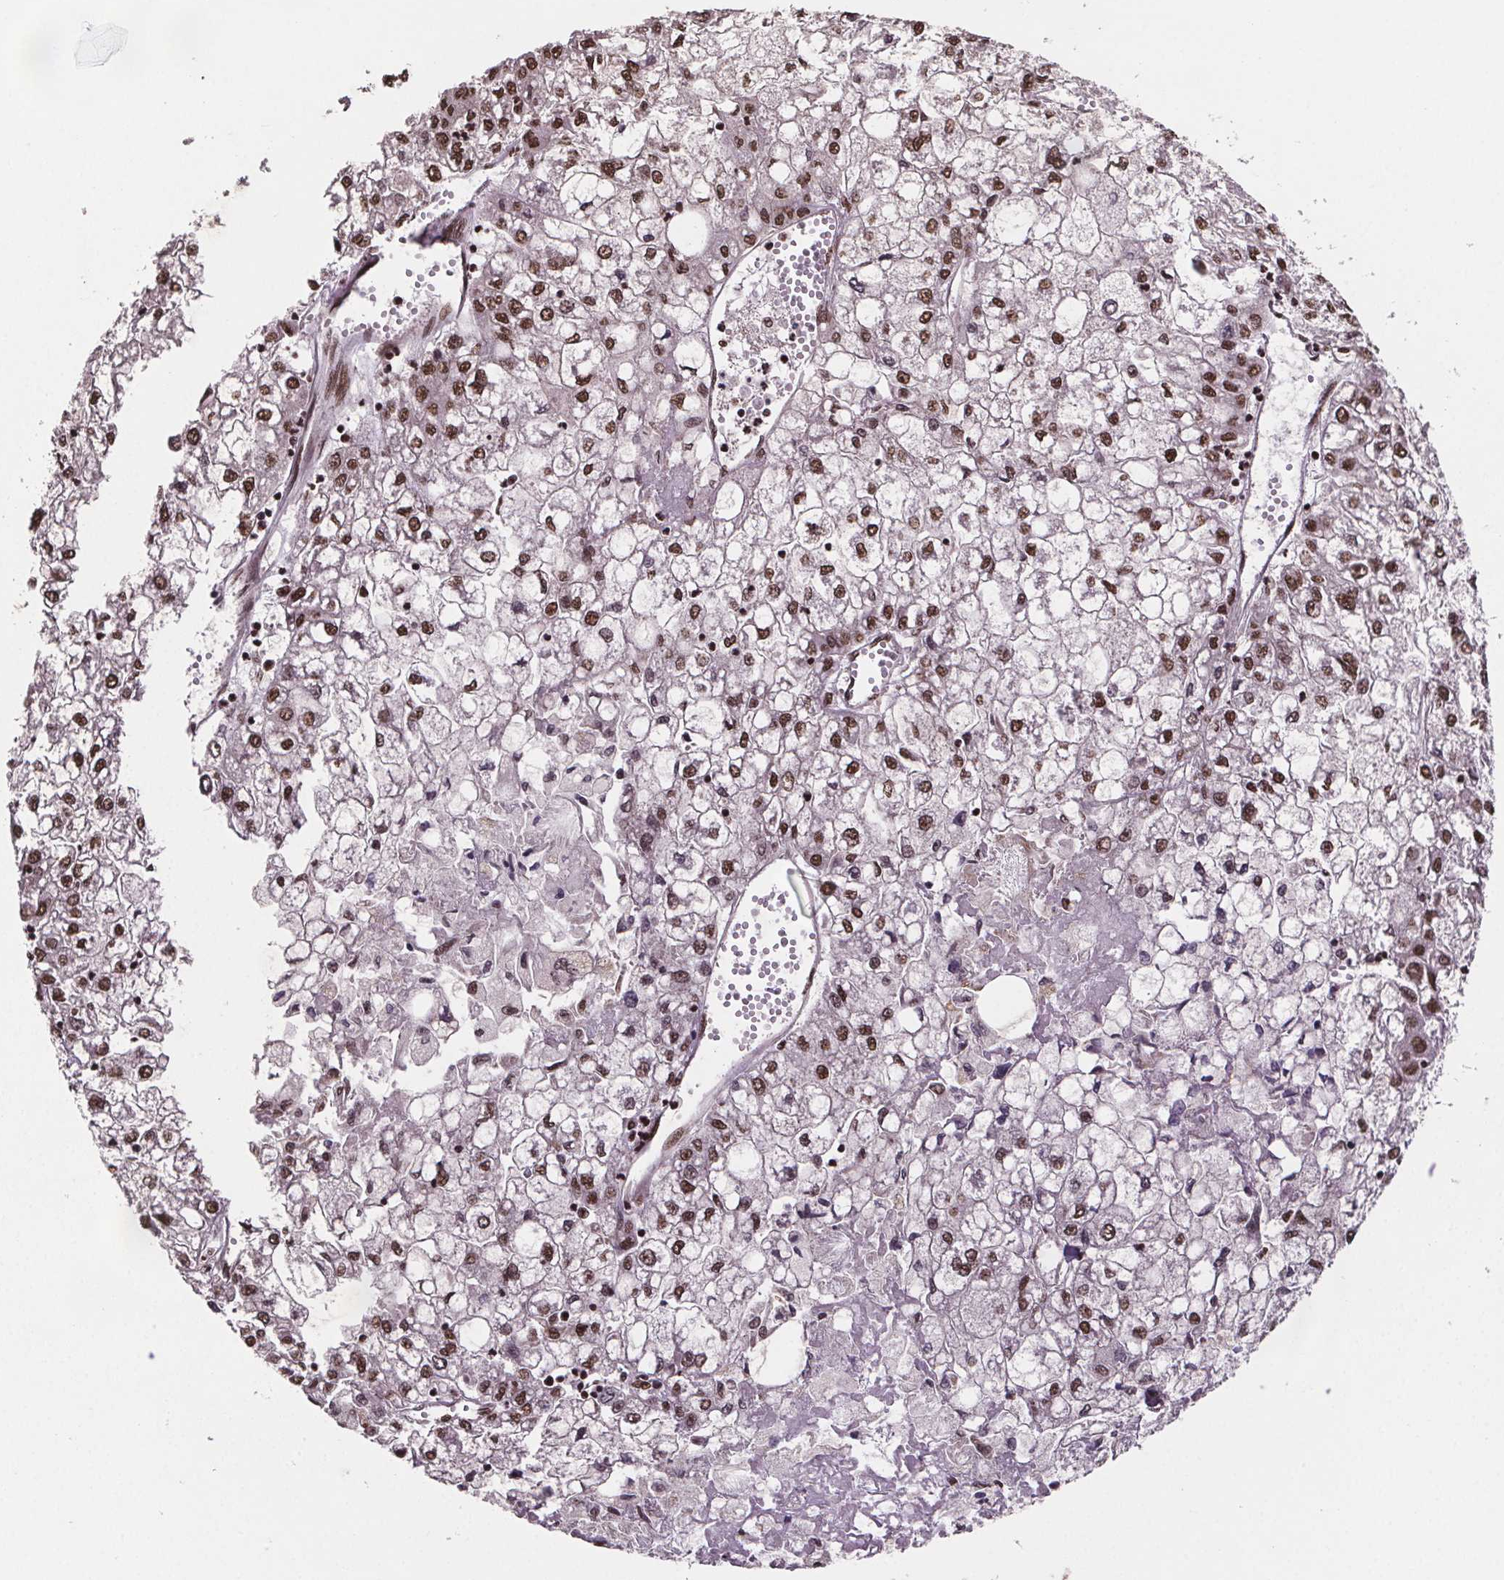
{"staining": {"intensity": "moderate", "quantity": ">75%", "location": "nuclear"}, "tissue": "liver cancer", "cell_type": "Tumor cells", "image_type": "cancer", "snomed": [{"axis": "morphology", "description": "Carcinoma, Hepatocellular, NOS"}, {"axis": "topography", "description": "Liver"}], "caption": "Moderate nuclear protein staining is identified in approximately >75% of tumor cells in liver cancer. Immunohistochemistry (ihc) stains the protein in brown and the nuclei are stained blue.", "gene": "JARID2", "patient": {"sex": "male", "age": 40}}